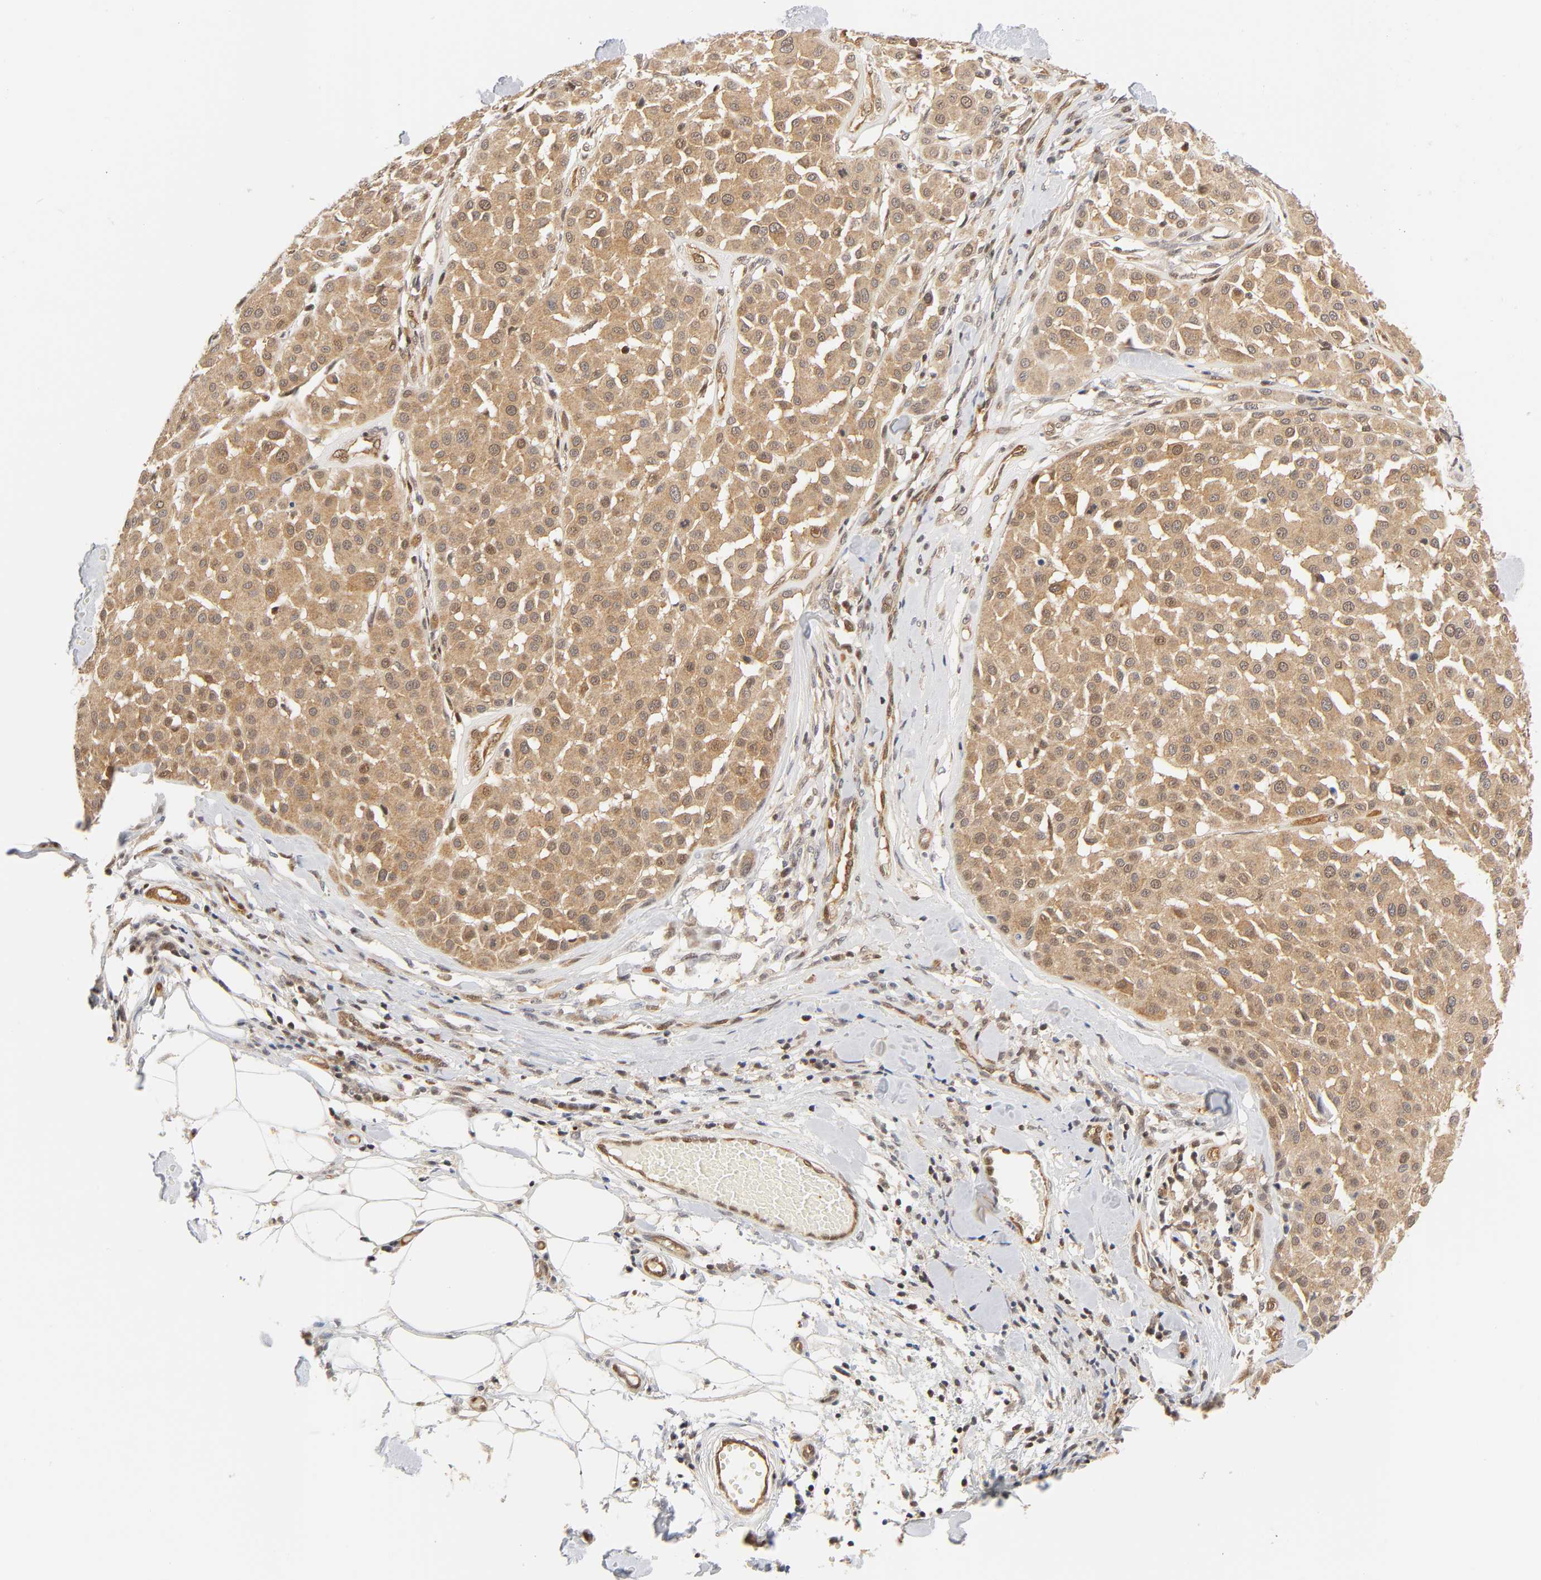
{"staining": {"intensity": "moderate", "quantity": ">75%", "location": "cytoplasmic/membranous,nuclear"}, "tissue": "melanoma", "cell_type": "Tumor cells", "image_type": "cancer", "snomed": [{"axis": "morphology", "description": "Malignant melanoma, Metastatic site"}, {"axis": "topography", "description": "Soft tissue"}], "caption": "Immunohistochemical staining of melanoma exhibits moderate cytoplasmic/membranous and nuclear protein staining in about >75% of tumor cells.", "gene": "CDC37", "patient": {"sex": "male", "age": 41}}